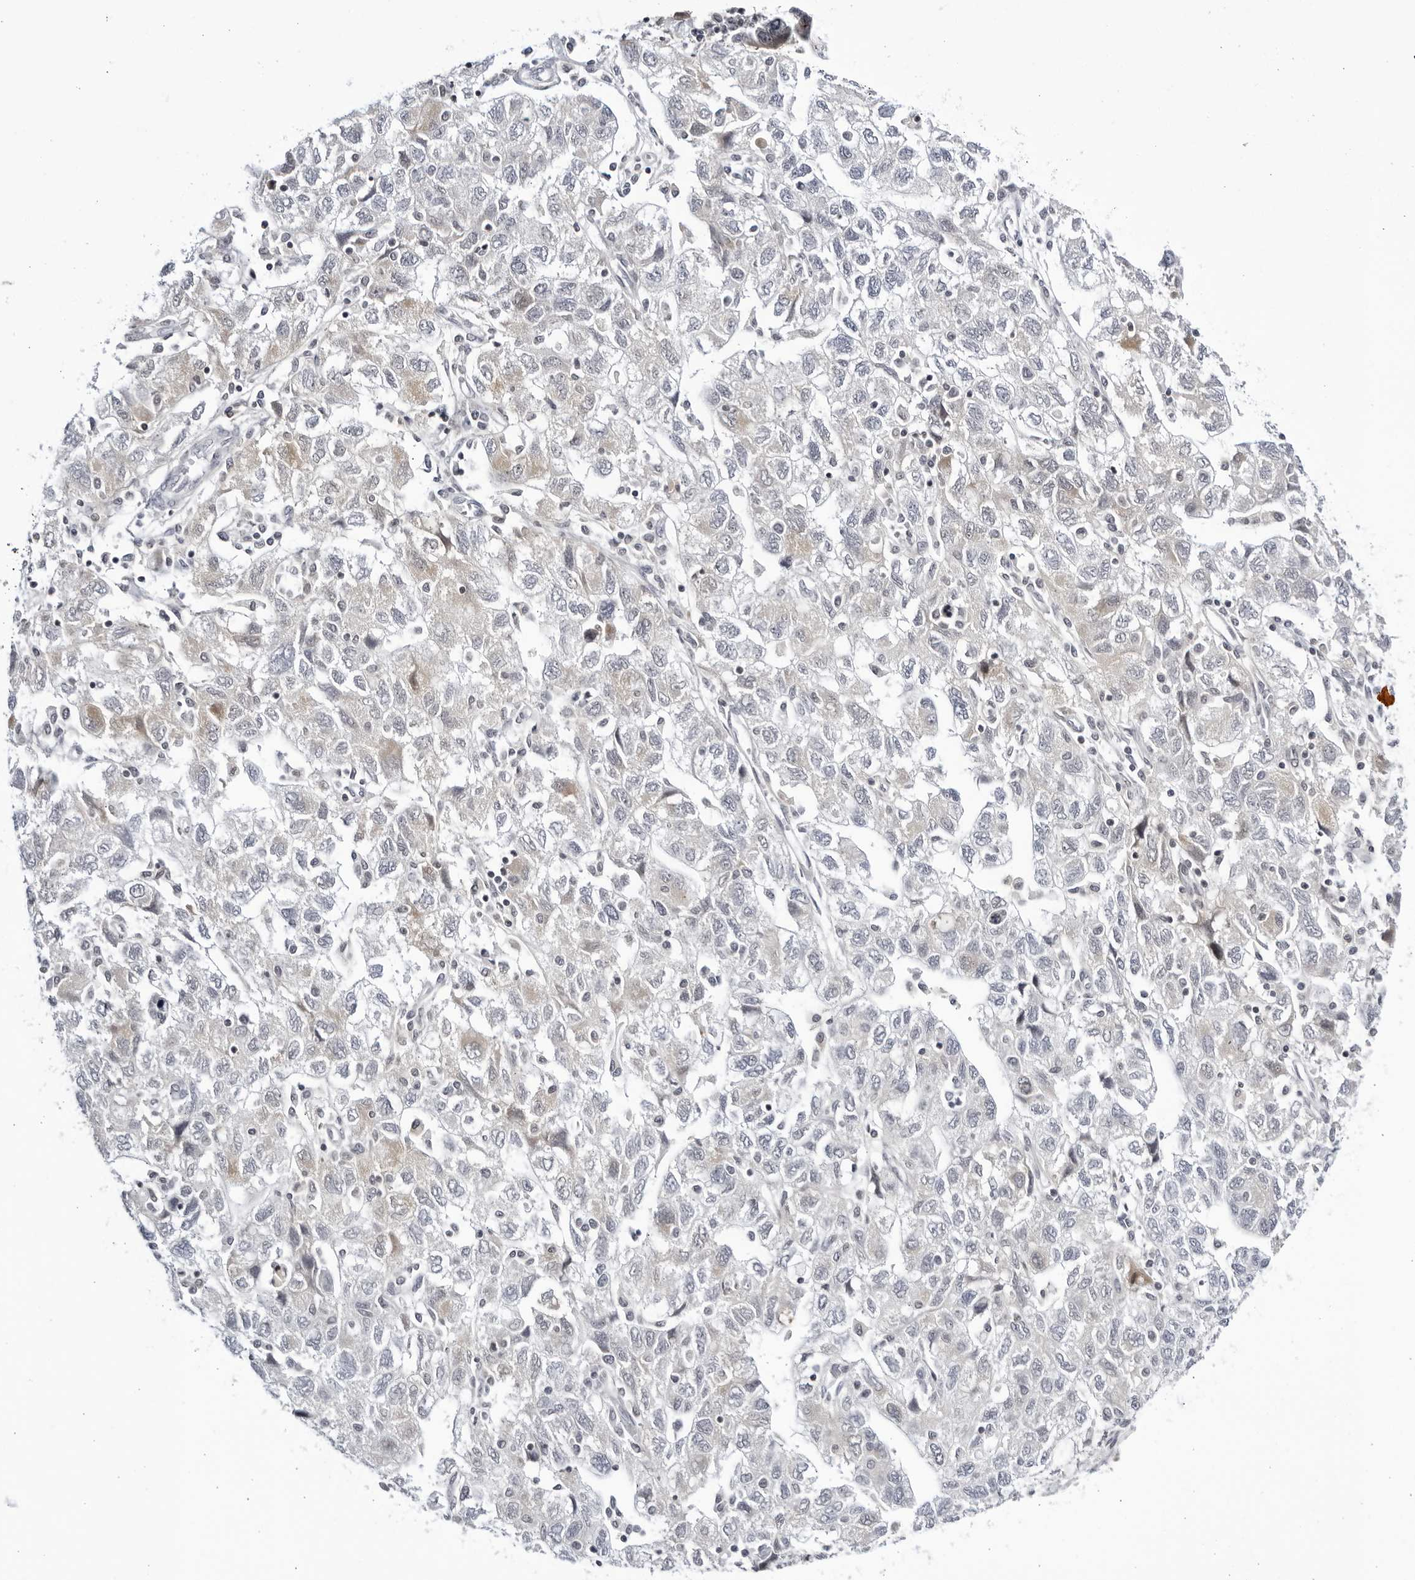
{"staining": {"intensity": "negative", "quantity": "none", "location": "none"}, "tissue": "ovarian cancer", "cell_type": "Tumor cells", "image_type": "cancer", "snomed": [{"axis": "morphology", "description": "Carcinoma, NOS"}, {"axis": "morphology", "description": "Cystadenocarcinoma, serous, NOS"}, {"axis": "topography", "description": "Ovary"}], "caption": "This is an immunohistochemistry micrograph of human carcinoma (ovarian). There is no positivity in tumor cells.", "gene": "CNBD1", "patient": {"sex": "female", "age": 69}}